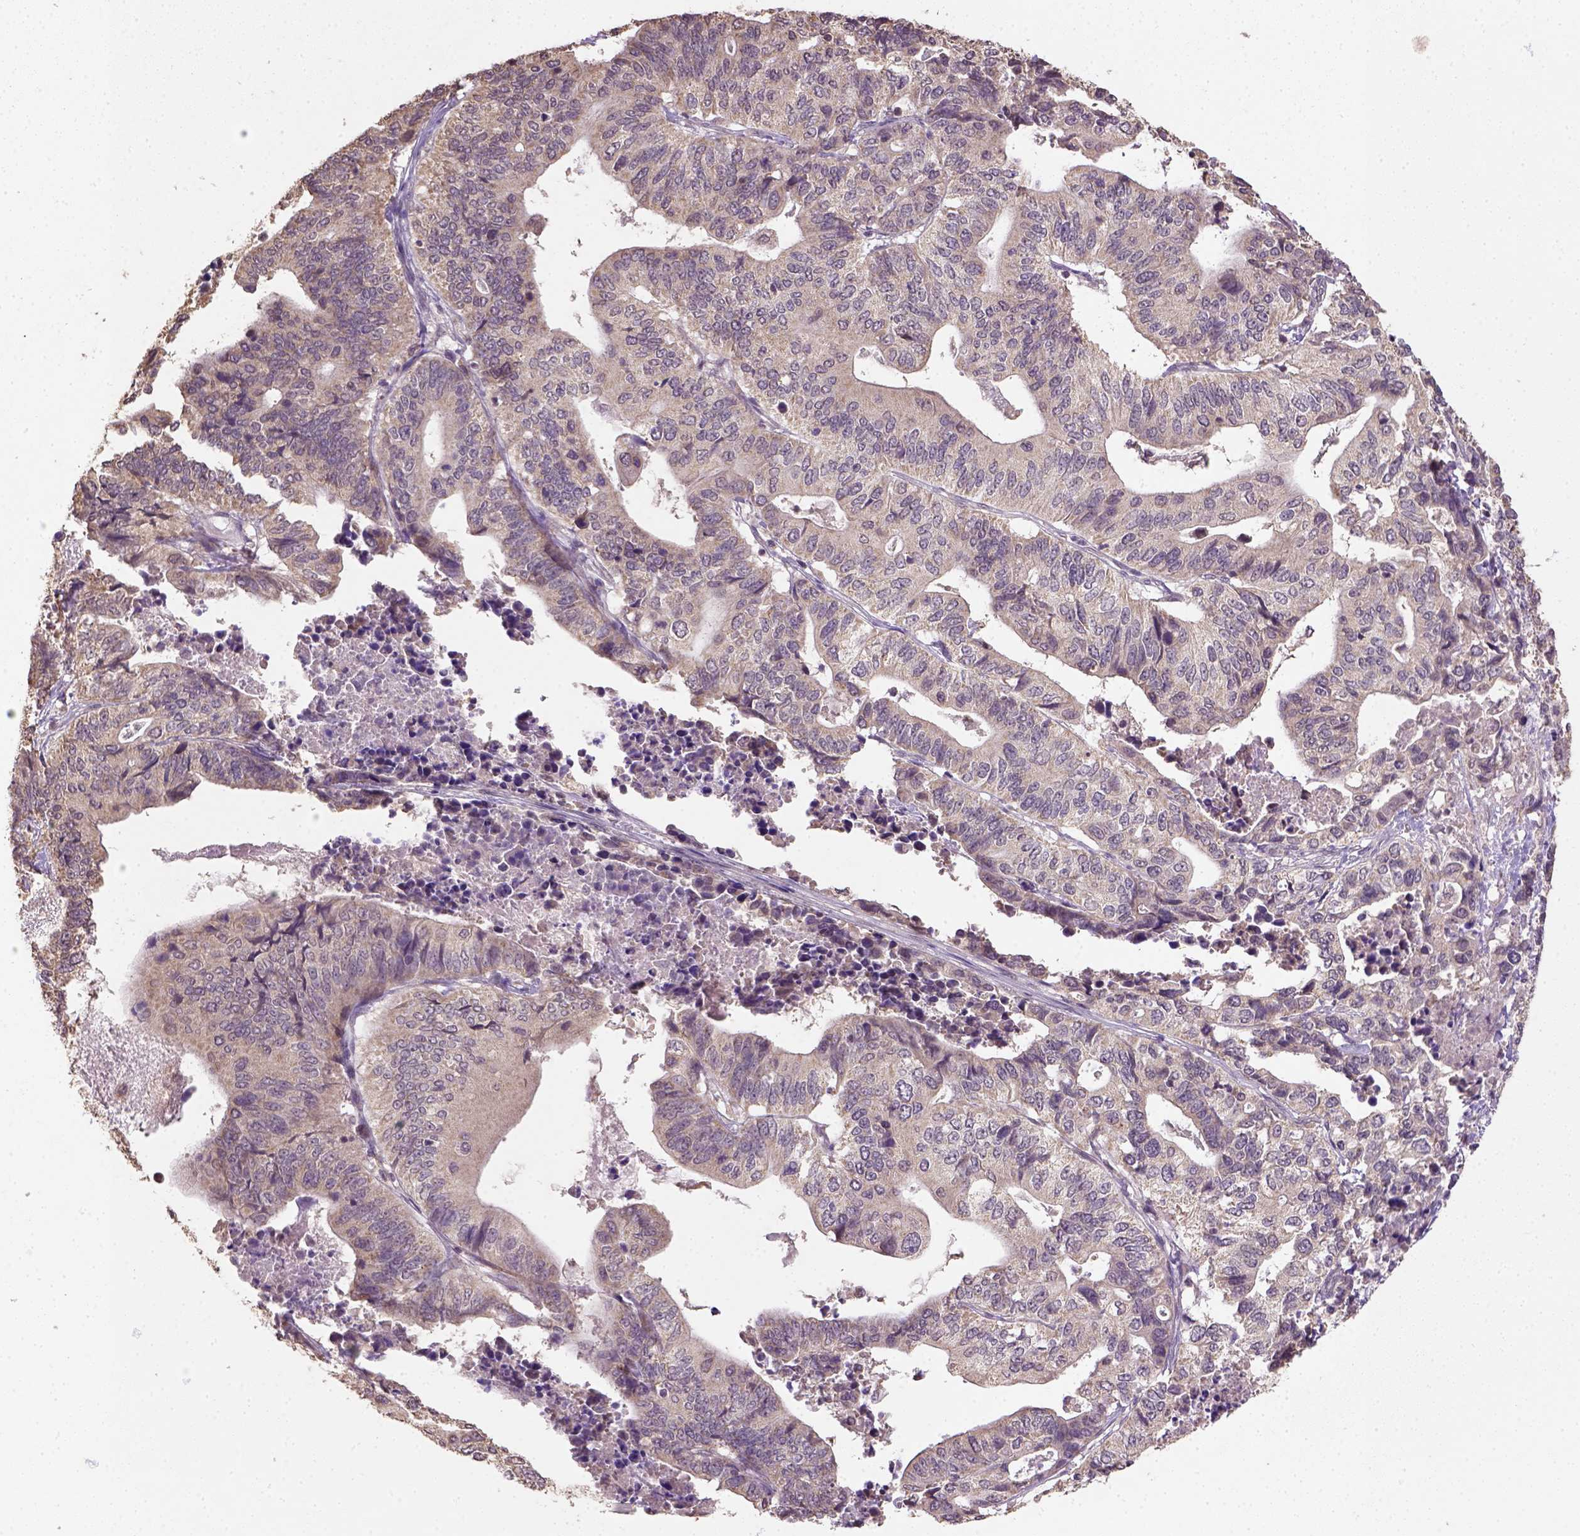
{"staining": {"intensity": "weak", "quantity": ">75%", "location": "cytoplasmic/membranous"}, "tissue": "stomach cancer", "cell_type": "Tumor cells", "image_type": "cancer", "snomed": [{"axis": "morphology", "description": "Adenocarcinoma, NOS"}, {"axis": "topography", "description": "Stomach, upper"}], "caption": "Stomach cancer (adenocarcinoma) stained with DAB IHC demonstrates low levels of weak cytoplasmic/membranous positivity in approximately >75% of tumor cells.", "gene": "NUDT10", "patient": {"sex": "female", "age": 67}}